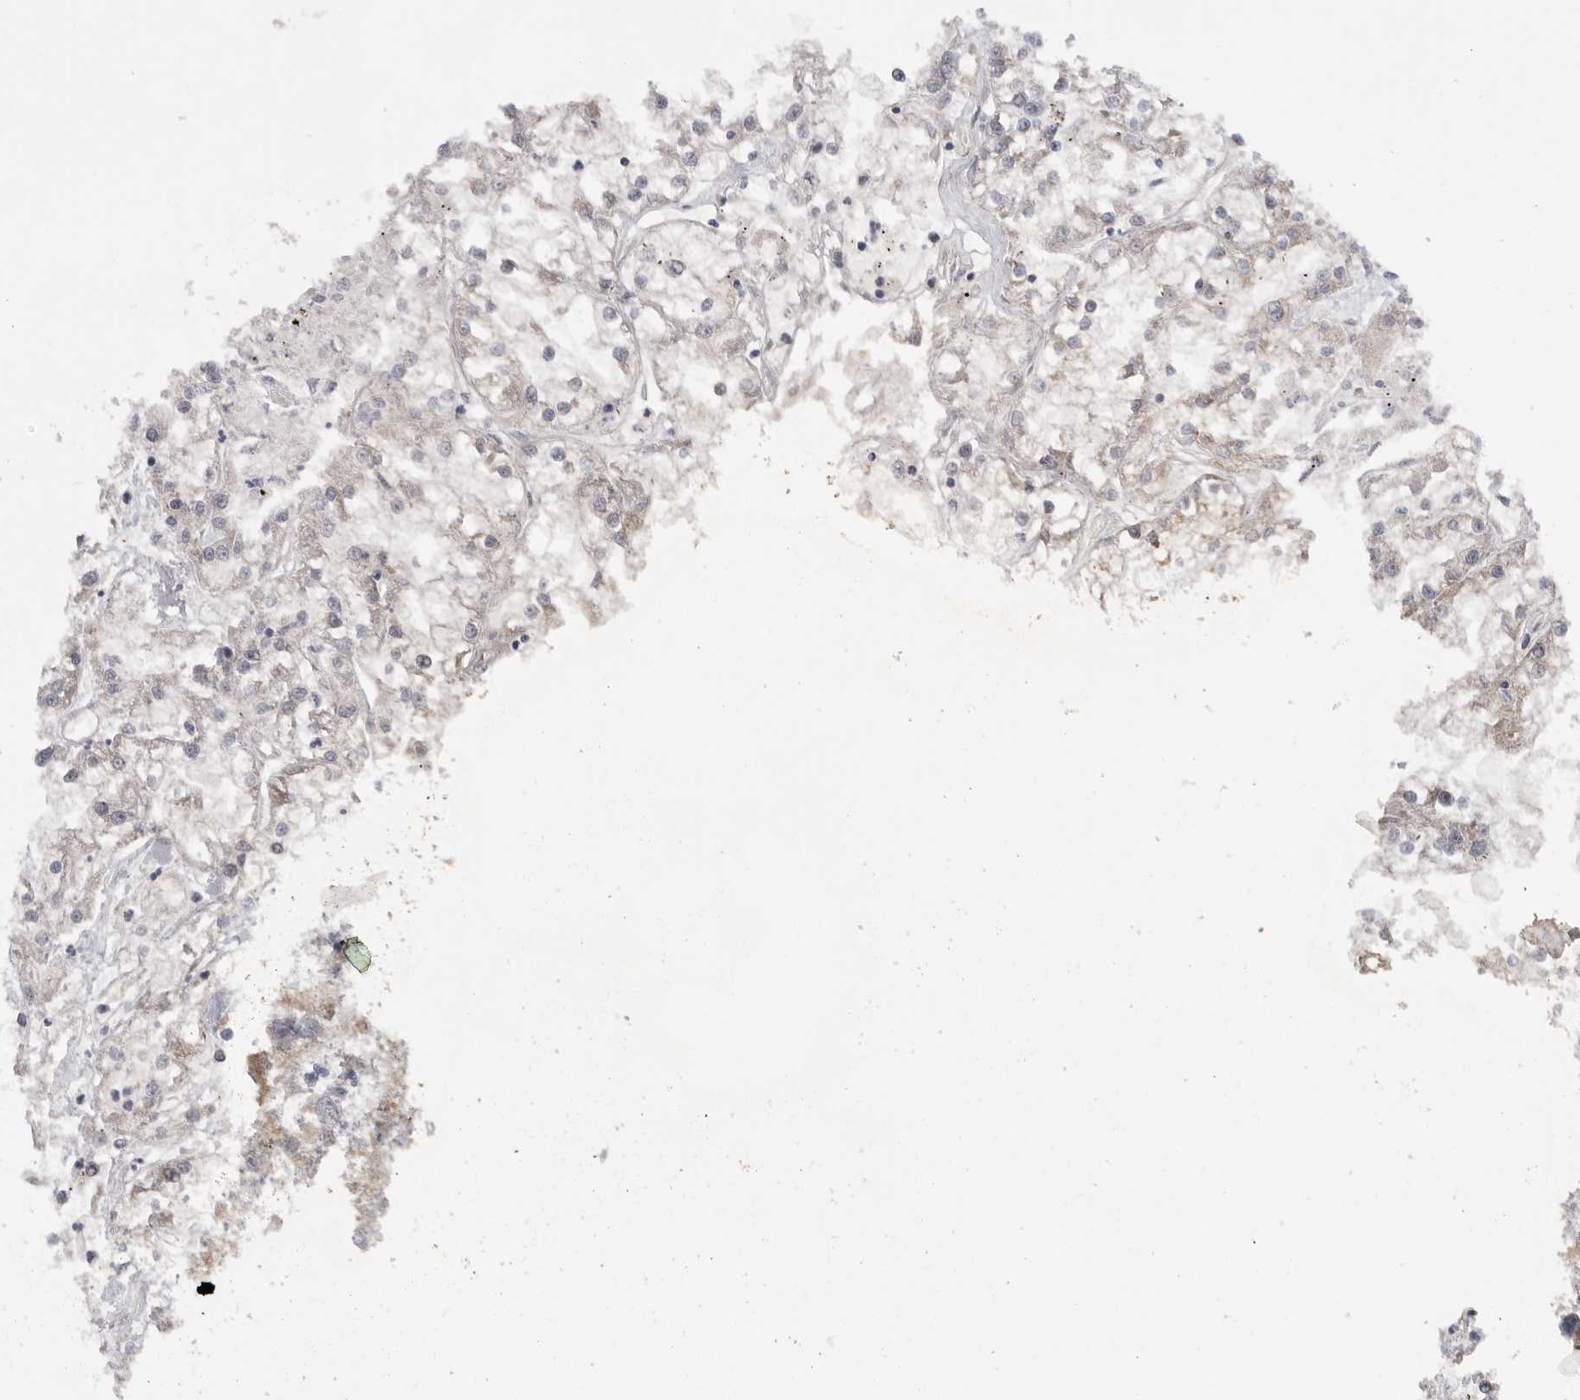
{"staining": {"intensity": "negative", "quantity": "none", "location": "none"}, "tissue": "renal cancer", "cell_type": "Tumor cells", "image_type": "cancer", "snomed": [{"axis": "morphology", "description": "Adenocarcinoma, NOS"}, {"axis": "topography", "description": "Kidney"}], "caption": "Immunohistochemistry photomicrograph of neoplastic tissue: human adenocarcinoma (renal) stained with DAB (3,3'-diaminobenzidine) exhibits no significant protein expression in tumor cells.", "gene": "MTFR1L", "patient": {"sex": "female", "age": 52}}